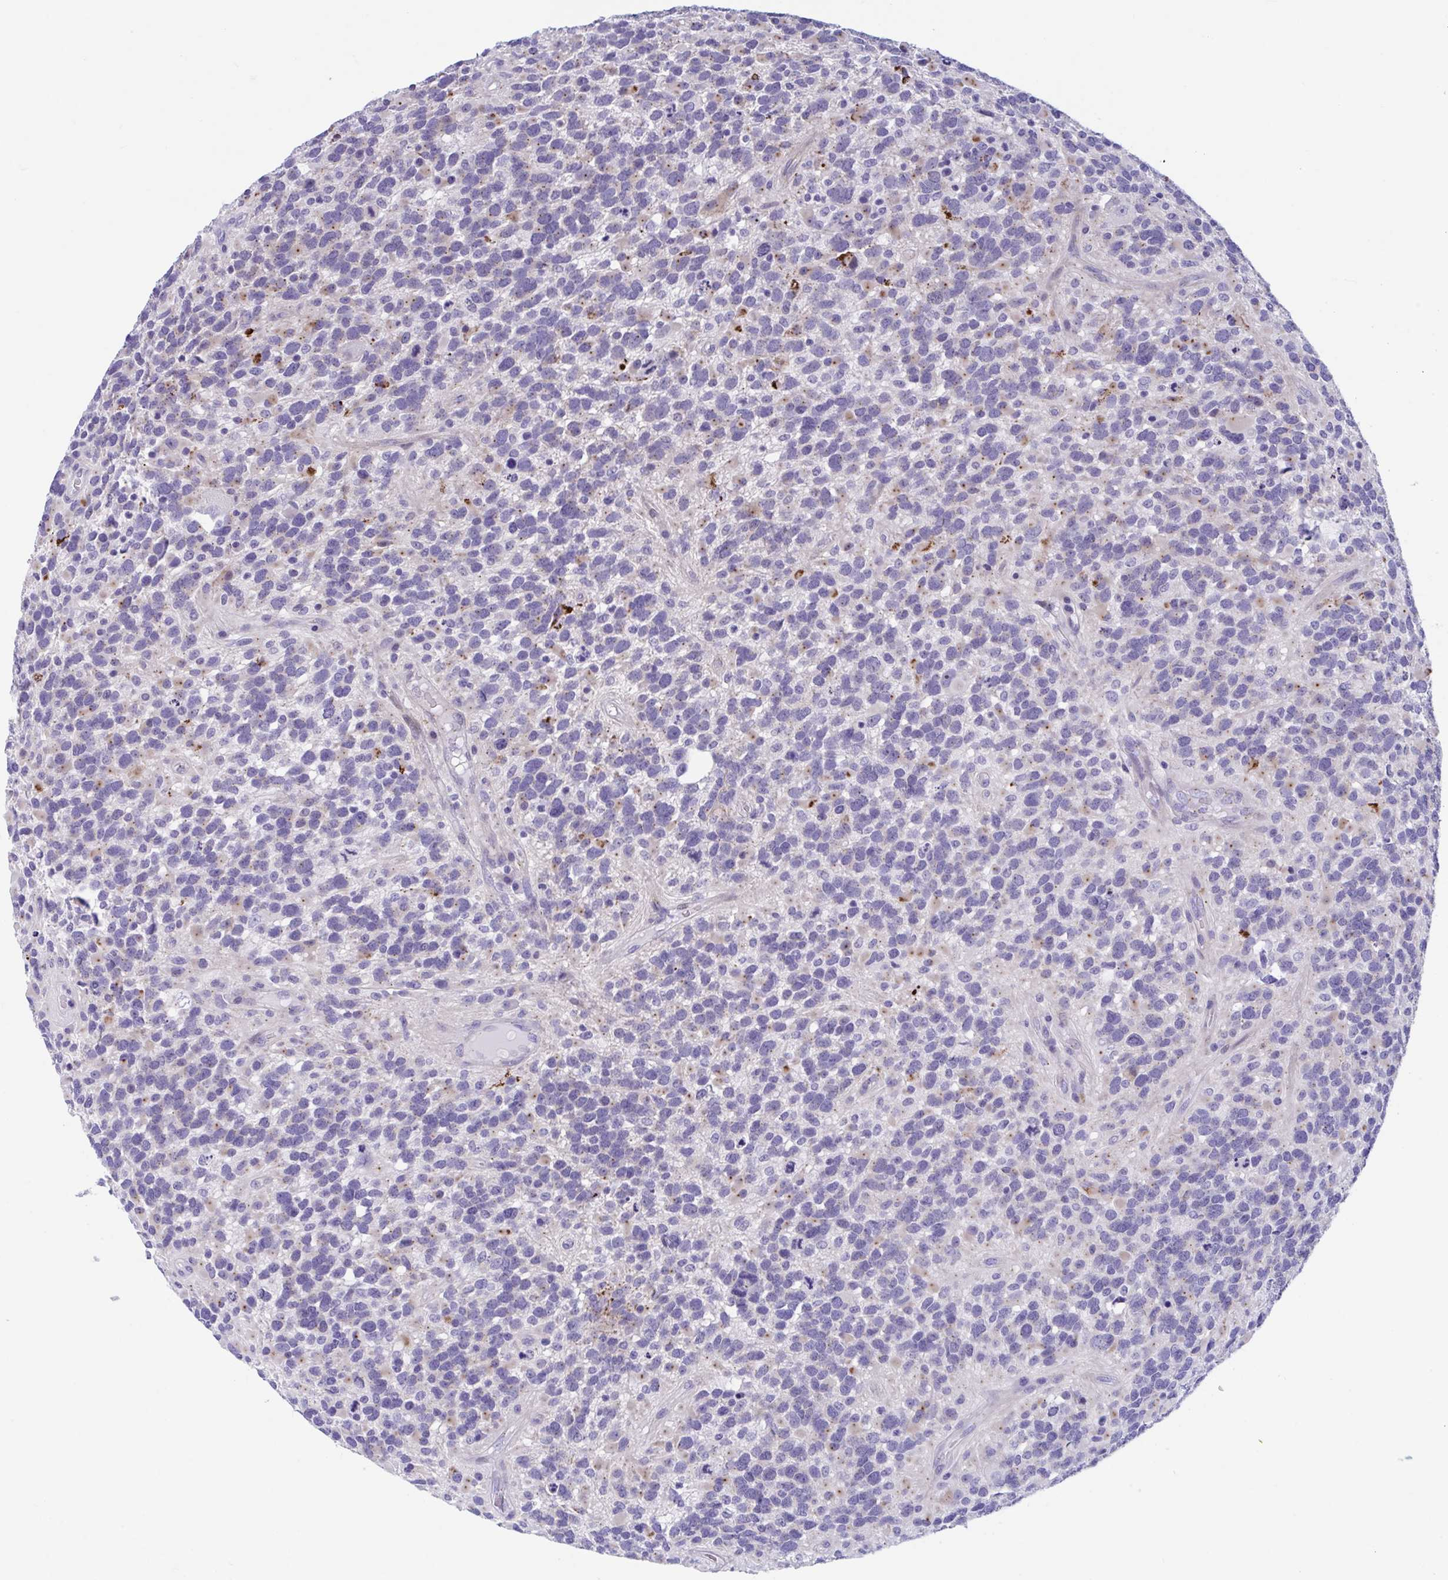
{"staining": {"intensity": "weak", "quantity": "<25%", "location": "cytoplasmic/membranous"}, "tissue": "glioma", "cell_type": "Tumor cells", "image_type": "cancer", "snomed": [{"axis": "morphology", "description": "Glioma, malignant, High grade"}, {"axis": "topography", "description": "Brain"}], "caption": "Malignant glioma (high-grade) was stained to show a protein in brown. There is no significant expression in tumor cells. (IHC, brightfield microscopy, high magnification).", "gene": "TTC30B", "patient": {"sex": "female", "age": 40}}